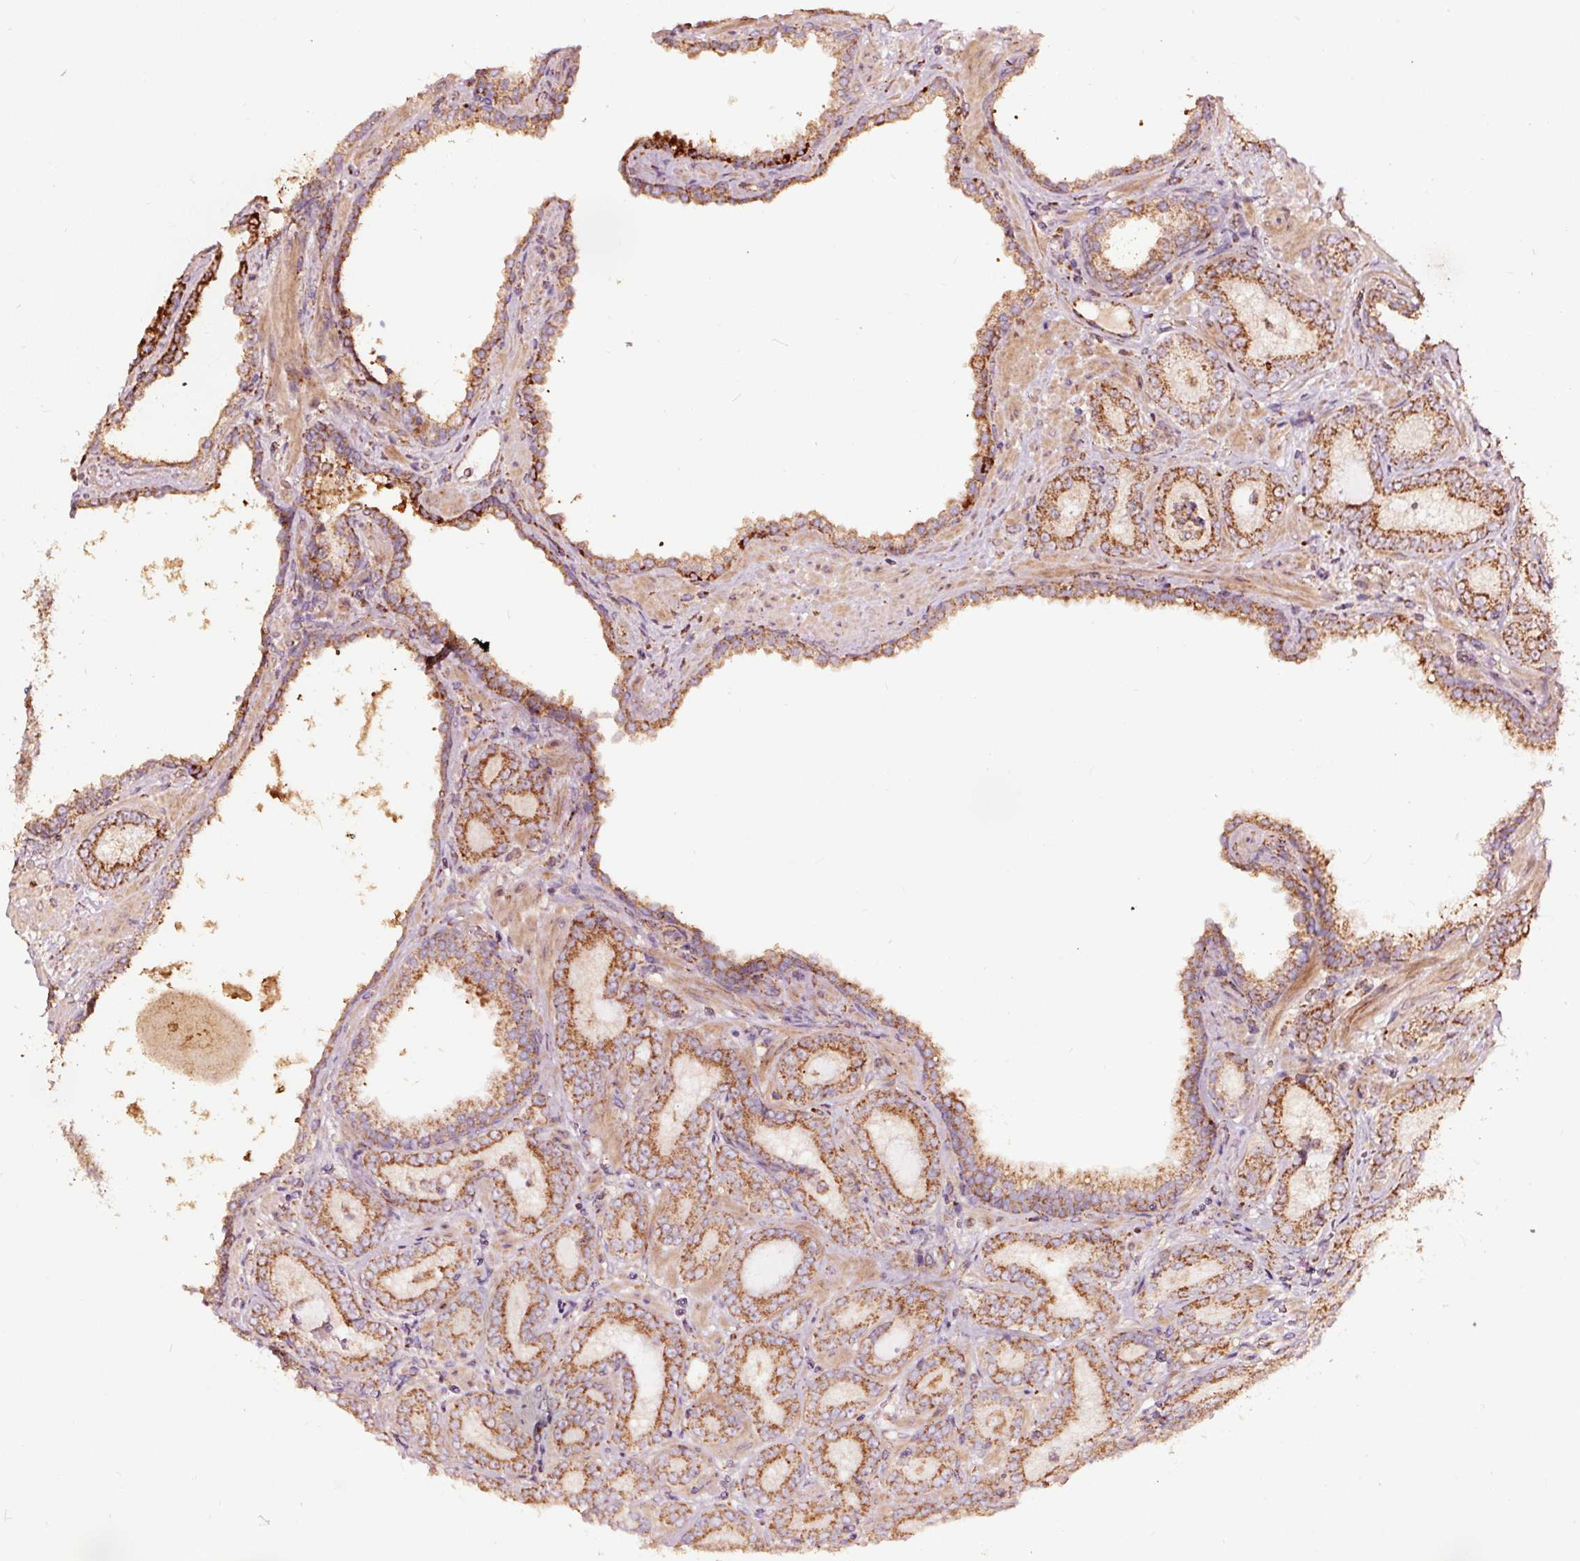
{"staining": {"intensity": "strong", "quantity": ">75%", "location": "cytoplasmic/membranous"}, "tissue": "prostate cancer", "cell_type": "Tumor cells", "image_type": "cancer", "snomed": [{"axis": "morphology", "description": "Adenocarcinoma, High grade"}, {"axis": "topography", "description": "Prostate"}], "caption": "A photomicrograph of prostate cancer (adenocarcinoma (high-grade)) stained for a protein displays strong cytoplasmic/membranous brown staining in tumor cells.", "gene": "TPM1", "patient": {"sex": "male", "age": 72}}